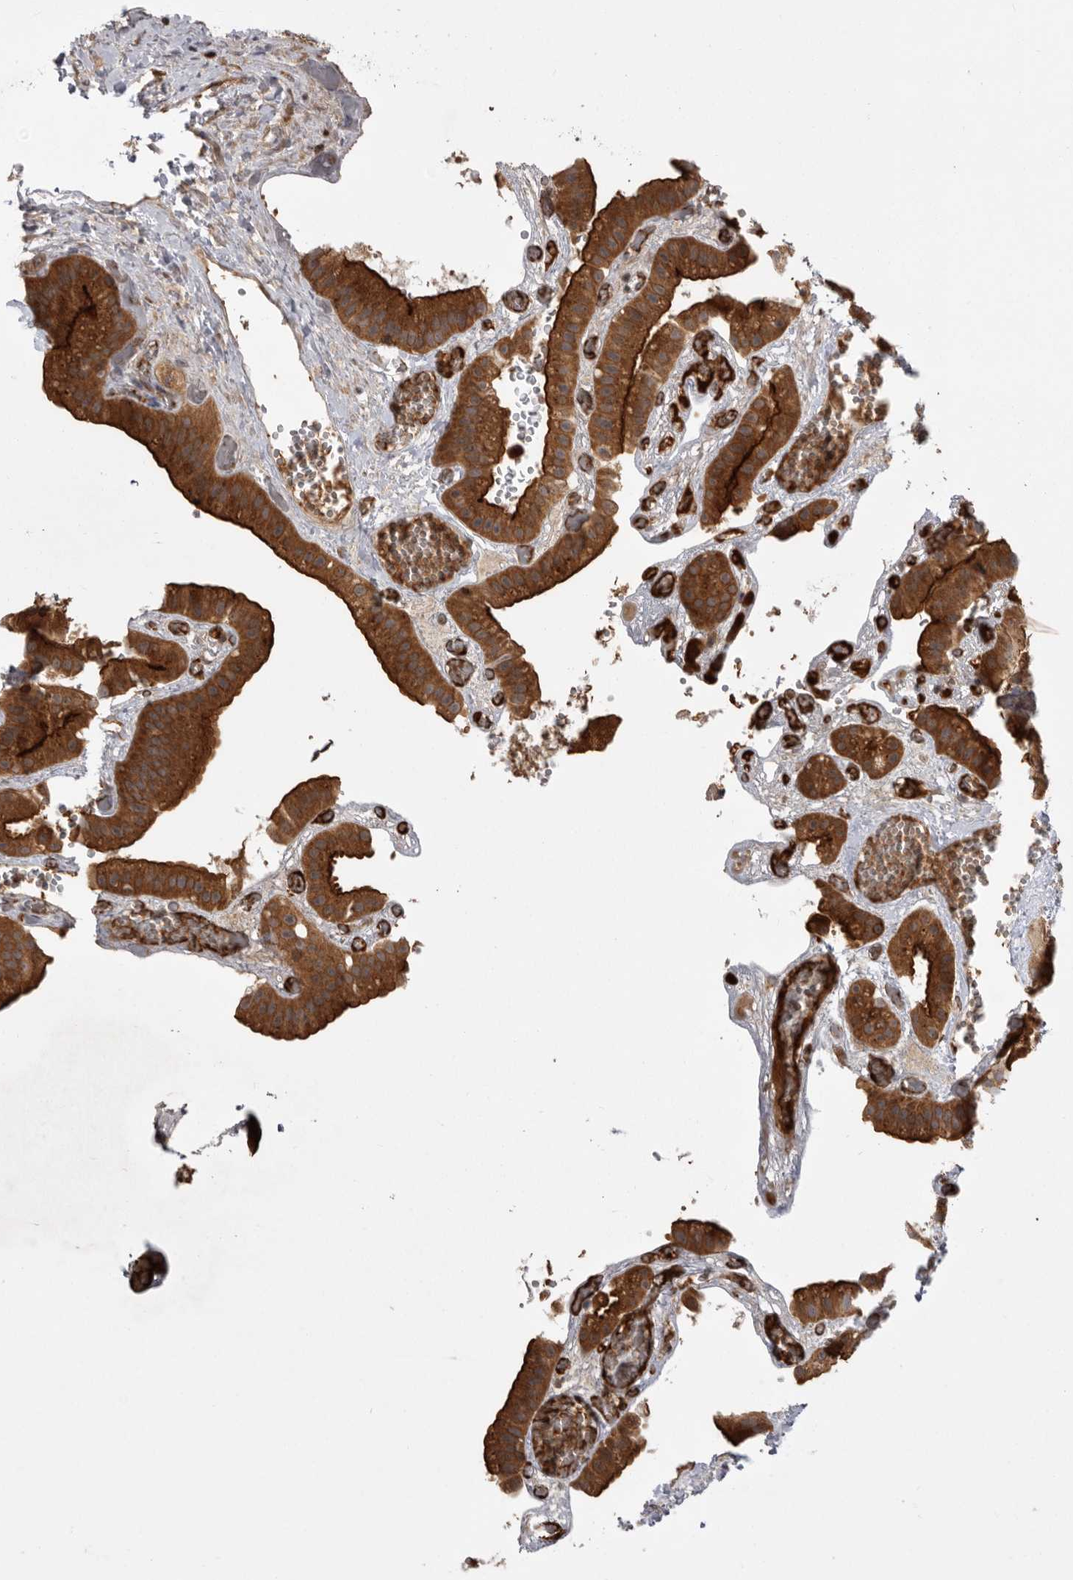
{"staining": {"intensity": "strong", "quantity": ">75%", "location": "cytoplasmic/membranous"}, "tissue": "gallbladder", "cell_type": "Glandular cells", "image_type": "normal", "snomed": [{"axis": "morphology", "description": "Normal tissue, NOS"}, {"axis": "topography", "description": "Gallbladder"}], "caption": "A brown stain highlights strong cytoplasmic/membranous staining of a protein in glandular cells of normal human gallbladder. Using DAB (brown) and hematoxylin (blue) stains, captured at high magnification using brightfield microscopy.", "gene": "DHDDS", "patient": {"sex": "female", "age": 64}}